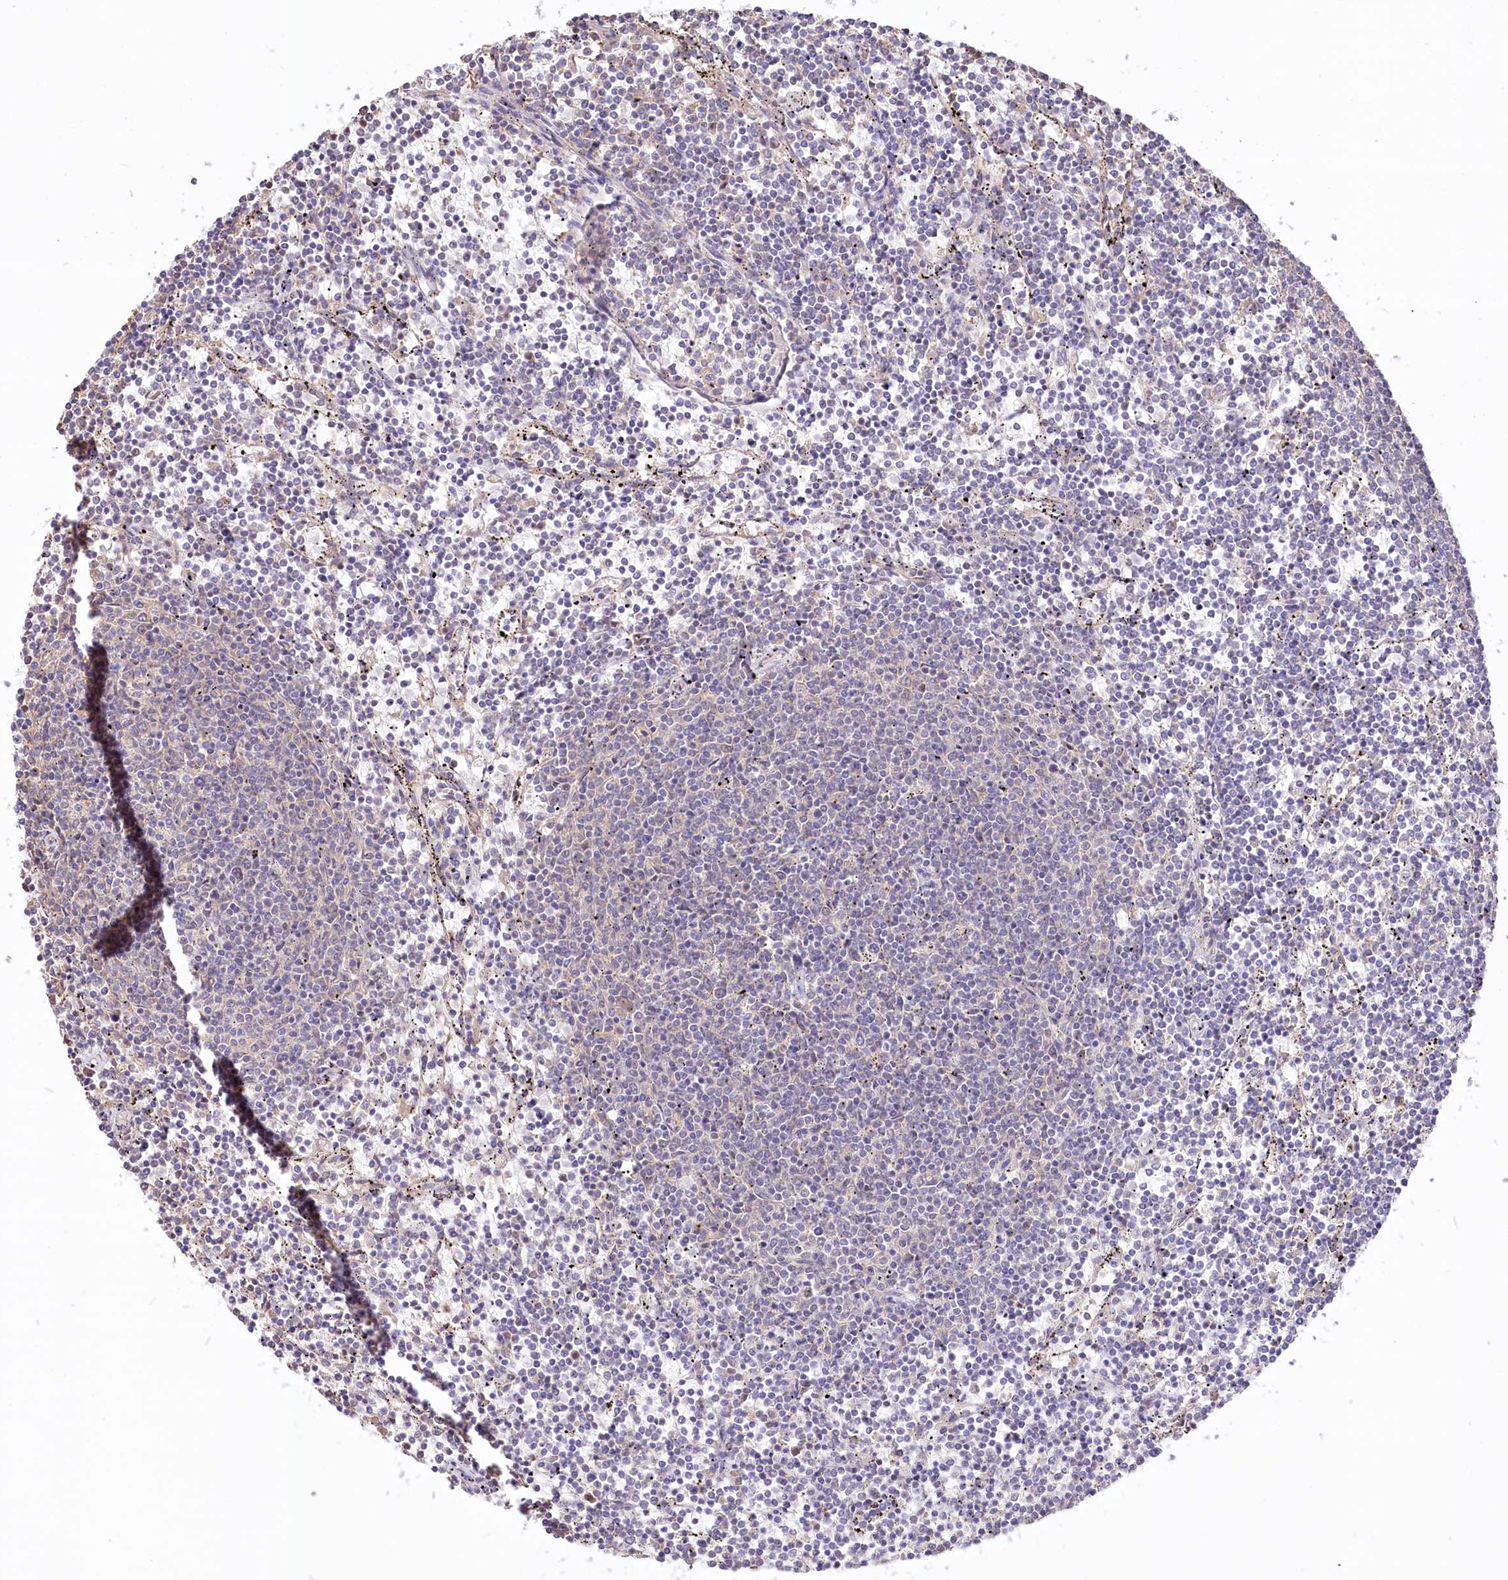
{"staining": {"intensity": "negative", "quantity": "none", "location": "none"}, "tissue": "lymphoma", "cell_type": "Tumor cells", "image_type": "cancer", "snomed": [{"axis": "morphology", "description": "Malignant lymphoma, non-Hodgkin's type, Low grade"}, {"axis": "topography", "description": "Spleen"}], "caption": "Tumor cells show no significant protein expression in malignant lymphoma, non-Hodgkin's type (low-grade).", "gene": "UMPS", "patient": {"sex": "female", "age": 50}}